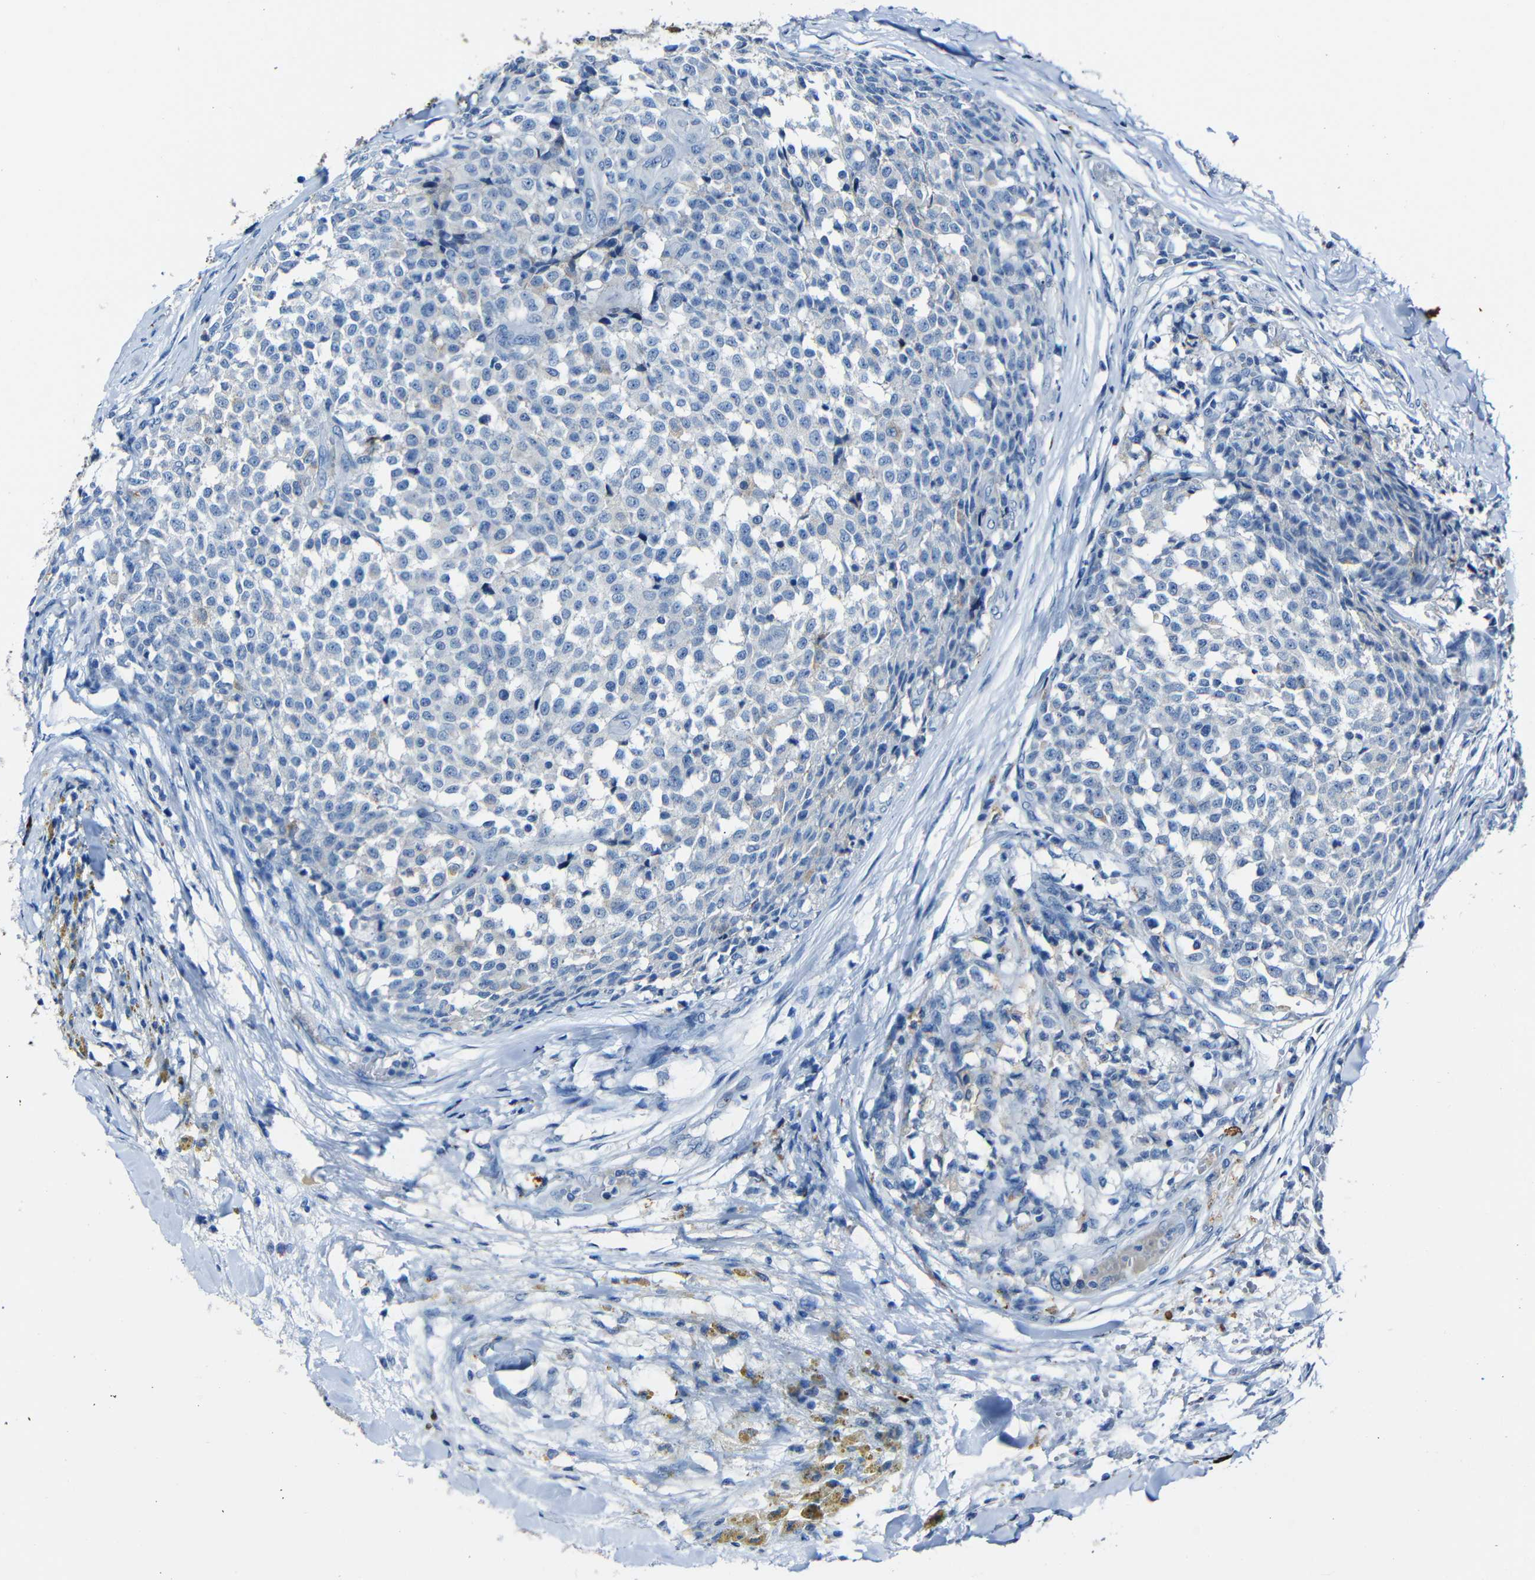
{"staining": {"intensity": "negative", "quantity": "none", "location": "none"}, "tissue": "testis cancer", "cell_type": "Tumor cells", "image_type": "cancer", "snomed": [{"axis": "morphology", "description": "Seminoma, NOS"}, {"axis": "topography", "description": "Testis"}], "caption": "Immunohistochemistry (IHC) of human seminoma (testis) reveals no staining in tumor cells.", "gene": "CLDN11", "patient": {"sex": "male", "age": 59}}